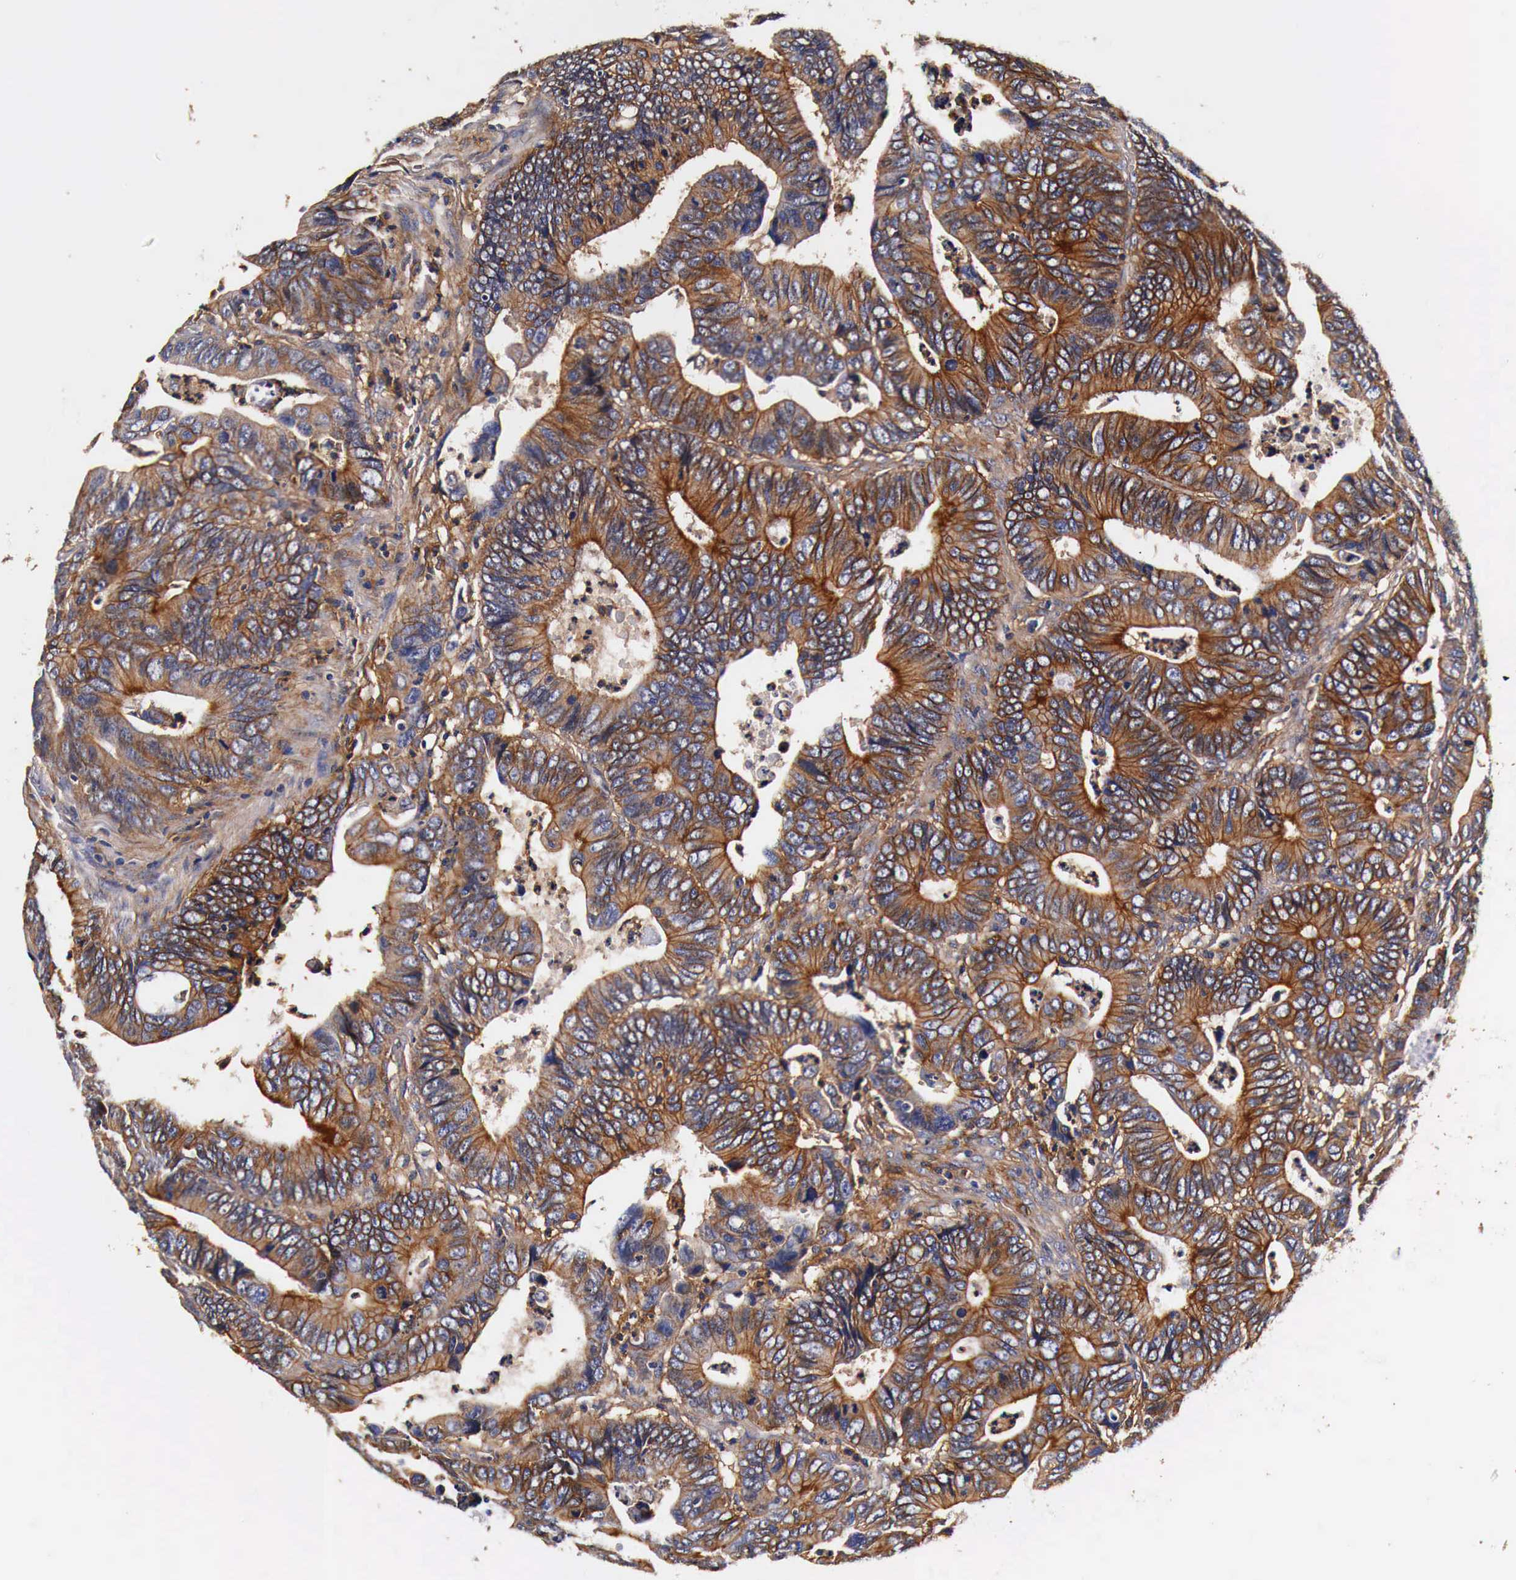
{"staining": {"intensity": "moderate", "quantity": ">75%", "location": "cytoplasmic/membranous"}, "tissue": "colorectal cancer", "cell_type": "Tumor cells", "image_type": "cancer", "snomed": [{"axis": "morphology", "description": "Adenocarcinoma, NOS"}, {"axis": "topography", "description": "Colon"}], "caption": "Immunohistochemistry of colorectal adenocarcinoma displays medium levels of moderate cytoplasmic/membranous positivity in about >75% of tumor cells.", "gene": "RP2", "patient": {"sex": "female", "age": 78}}